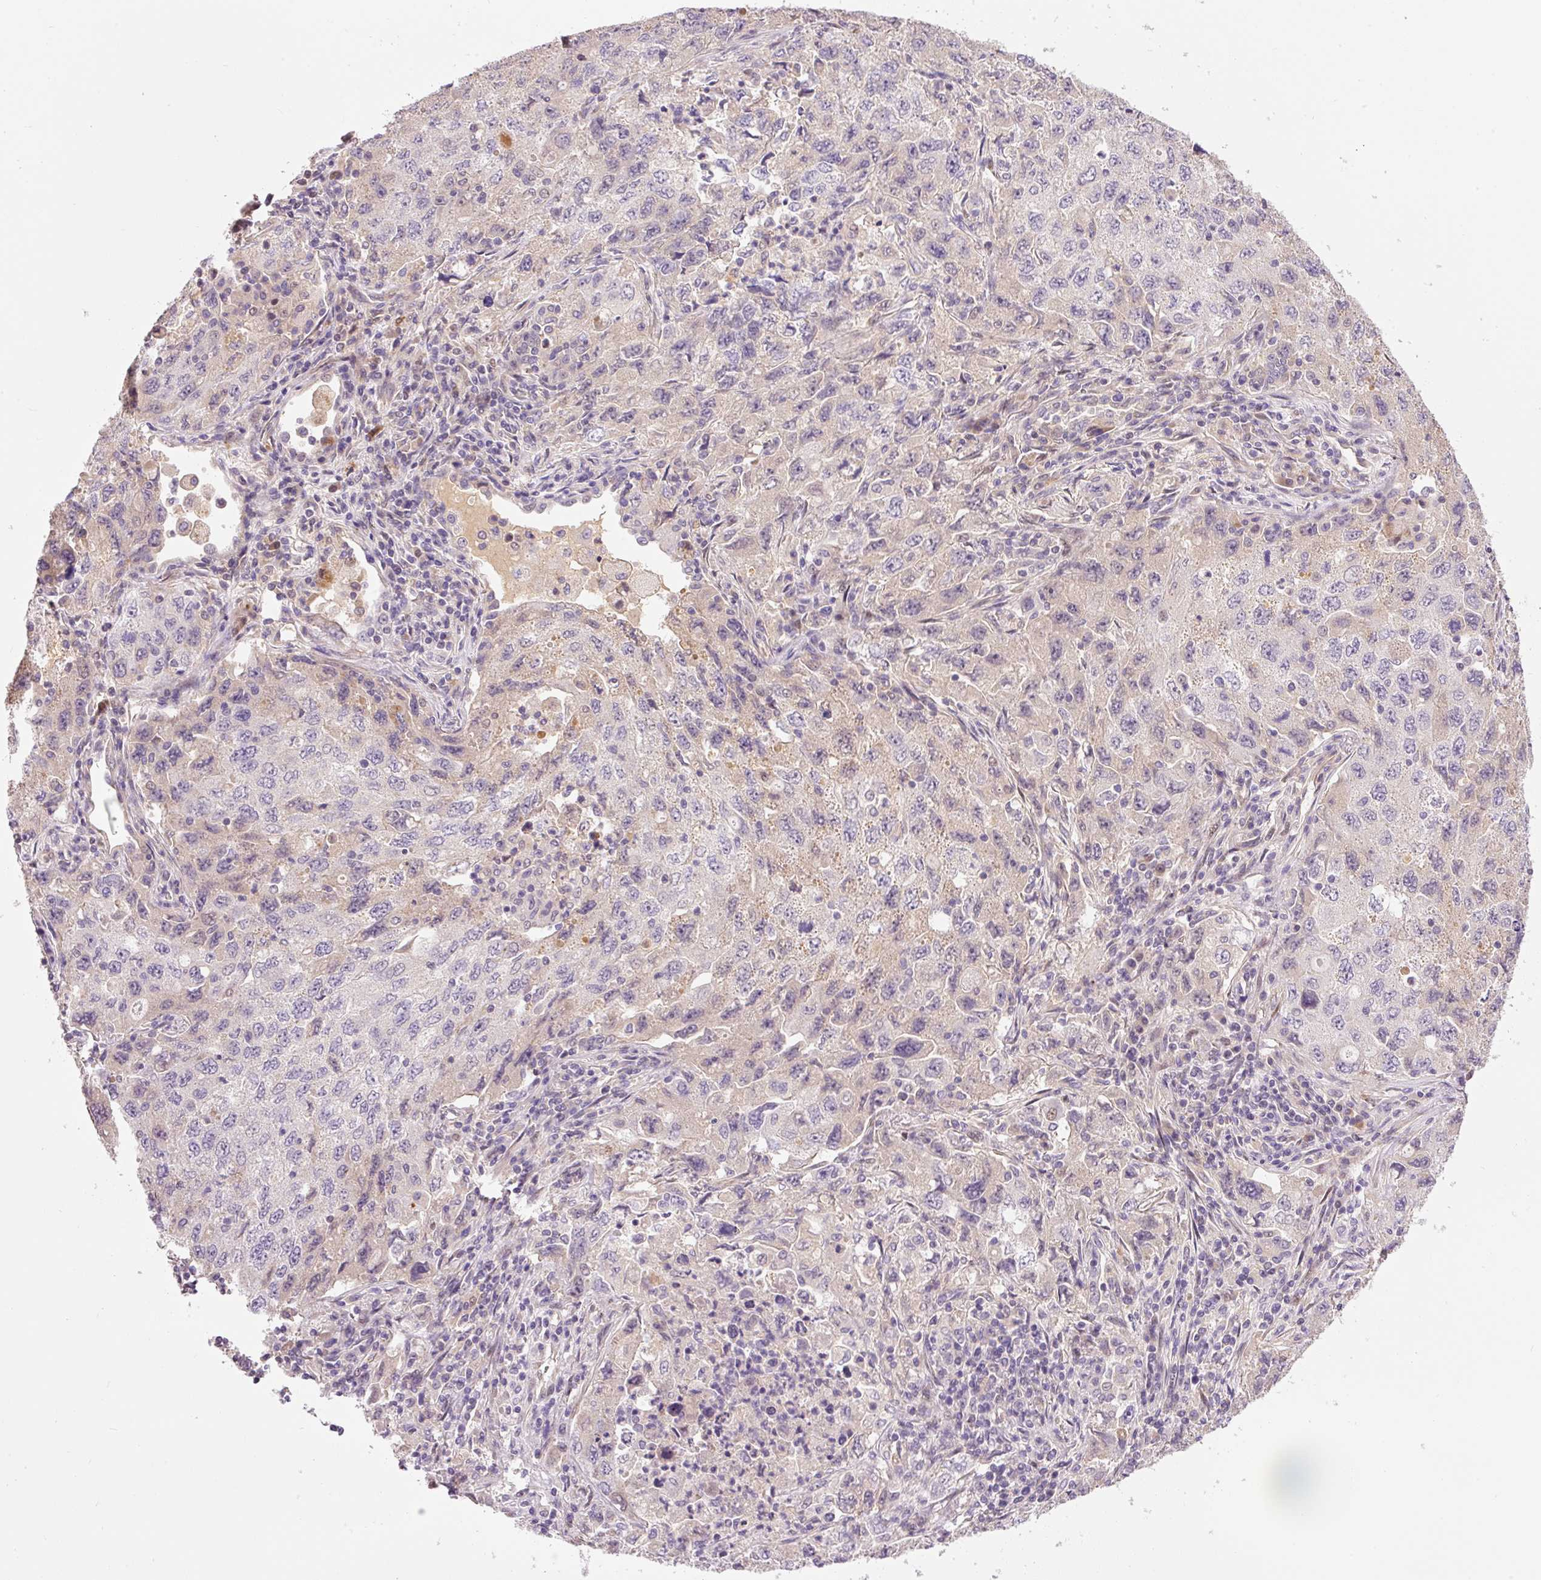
{"staining": {"intensity": "negative", "quantity": "none", "location": "none"}, "tissue": "lung cancer", "cell_type": "Tumor cells", "image_type": "cancer", "snomed": [{"axis": "morphology", "description": "Adenocarcinoma, NOS"}, {"axis": "topography", "description": "Lung"}], "caption": "Immunohistochemistry (IHC) histopathology image of neoplastic tissue: lung cancer stained with DAB (3,3'-diaminobenzidine) exhibits no significant protein staining in tumor cells. Brightfield microscopy of immunohistochemistry stained with DAB (3,3'-diaminobenzidine) (brown) and hematoxylin (blue), captured at high magnification.", "gene": "CMTM8", "patient": {"sex": "female", "age": 57}}